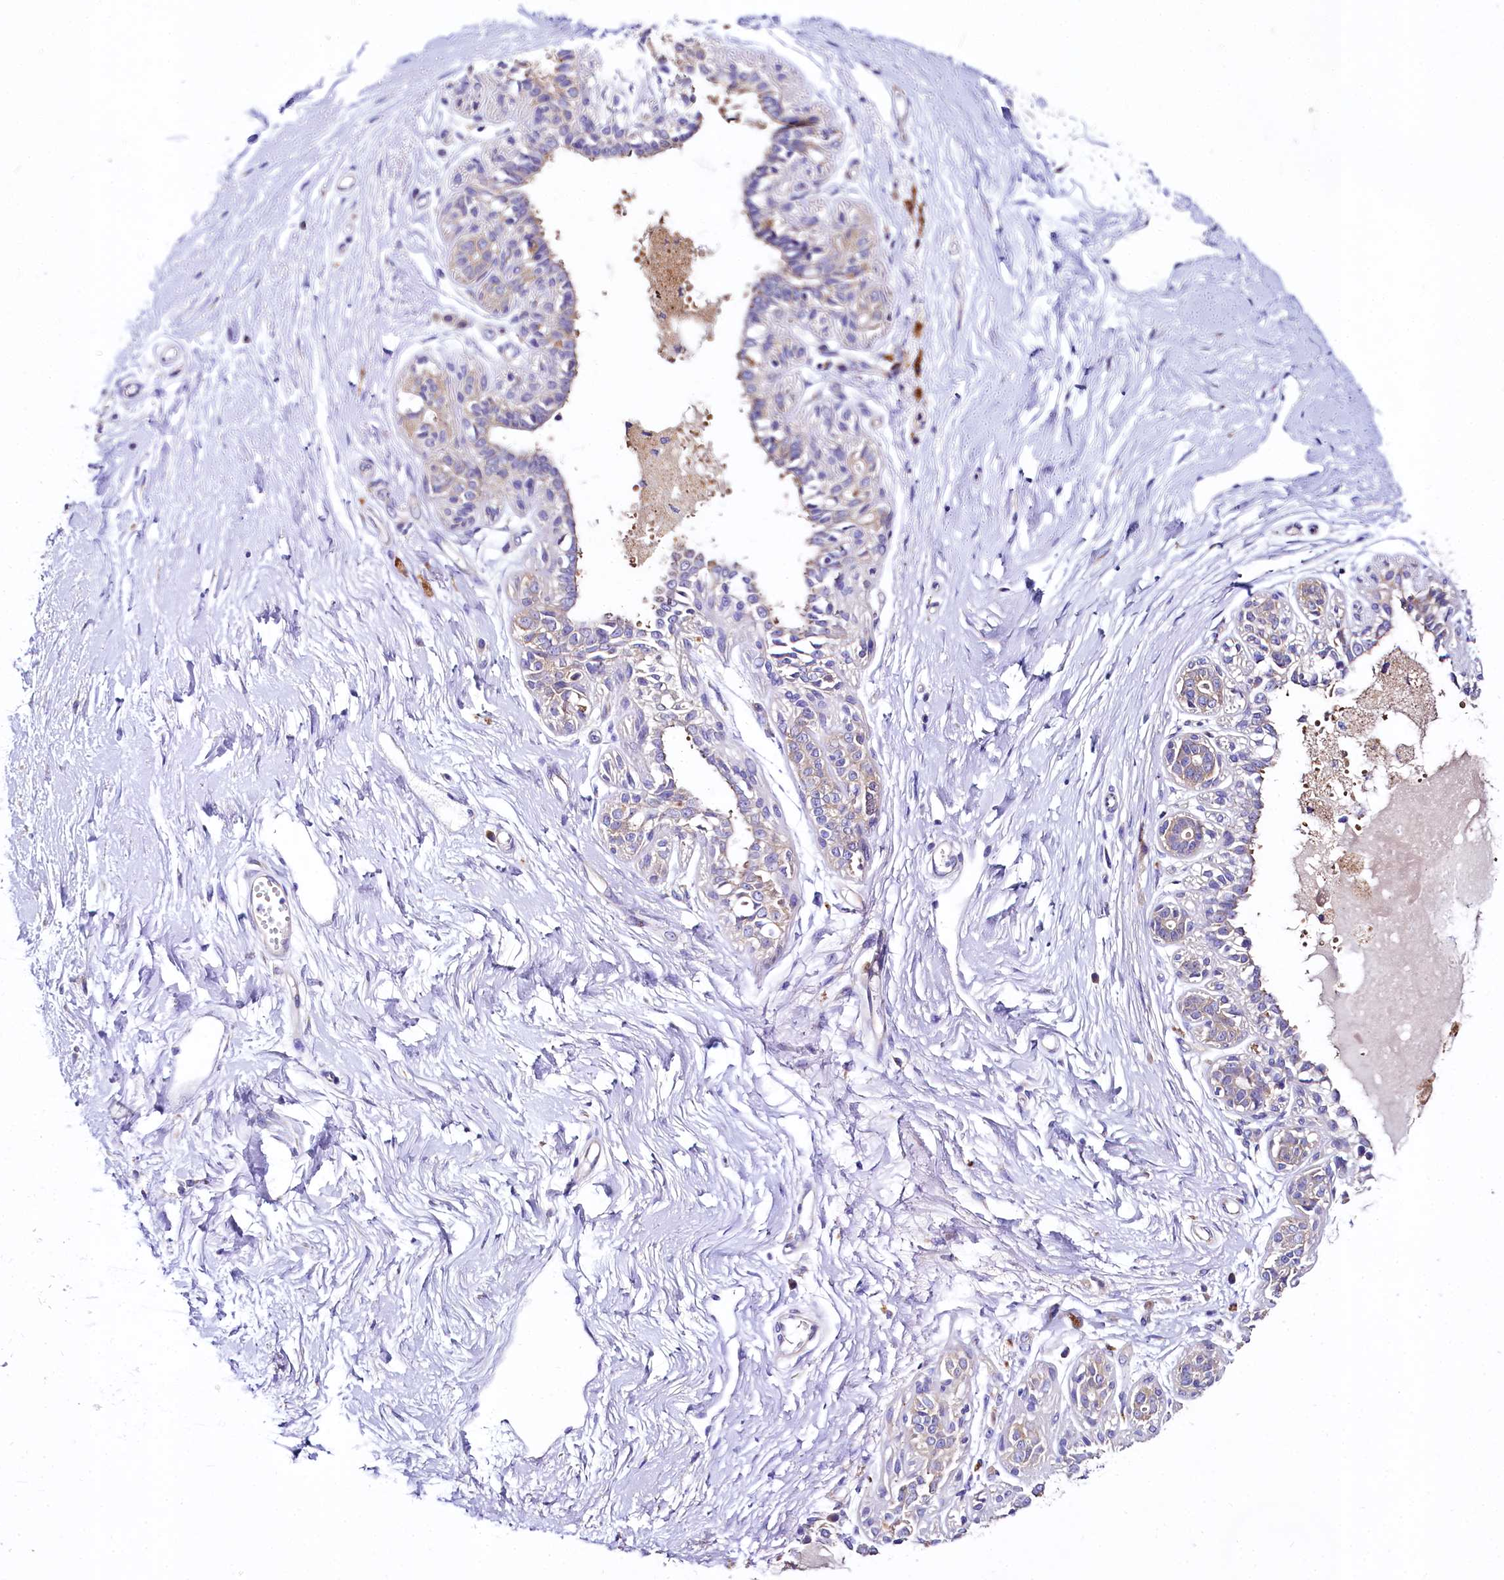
{"staining": {"intensity": "negative", "quantity": "none", "location": "none"}, "tissue": "breast", "cell_type": "Adipocytes", "image_type": "normal", "snomed": [{"axis": "morphology", "description": "Normal tissue, NOS"}, {"axis": "topography", "description": "Breast"}], "caption": "Adipocytes are negative for protein expression in unremarkable human breast. Nuclei are stained in blue.", "gene": "QARS1", "patient": {"sex": "female", "age": 45}}